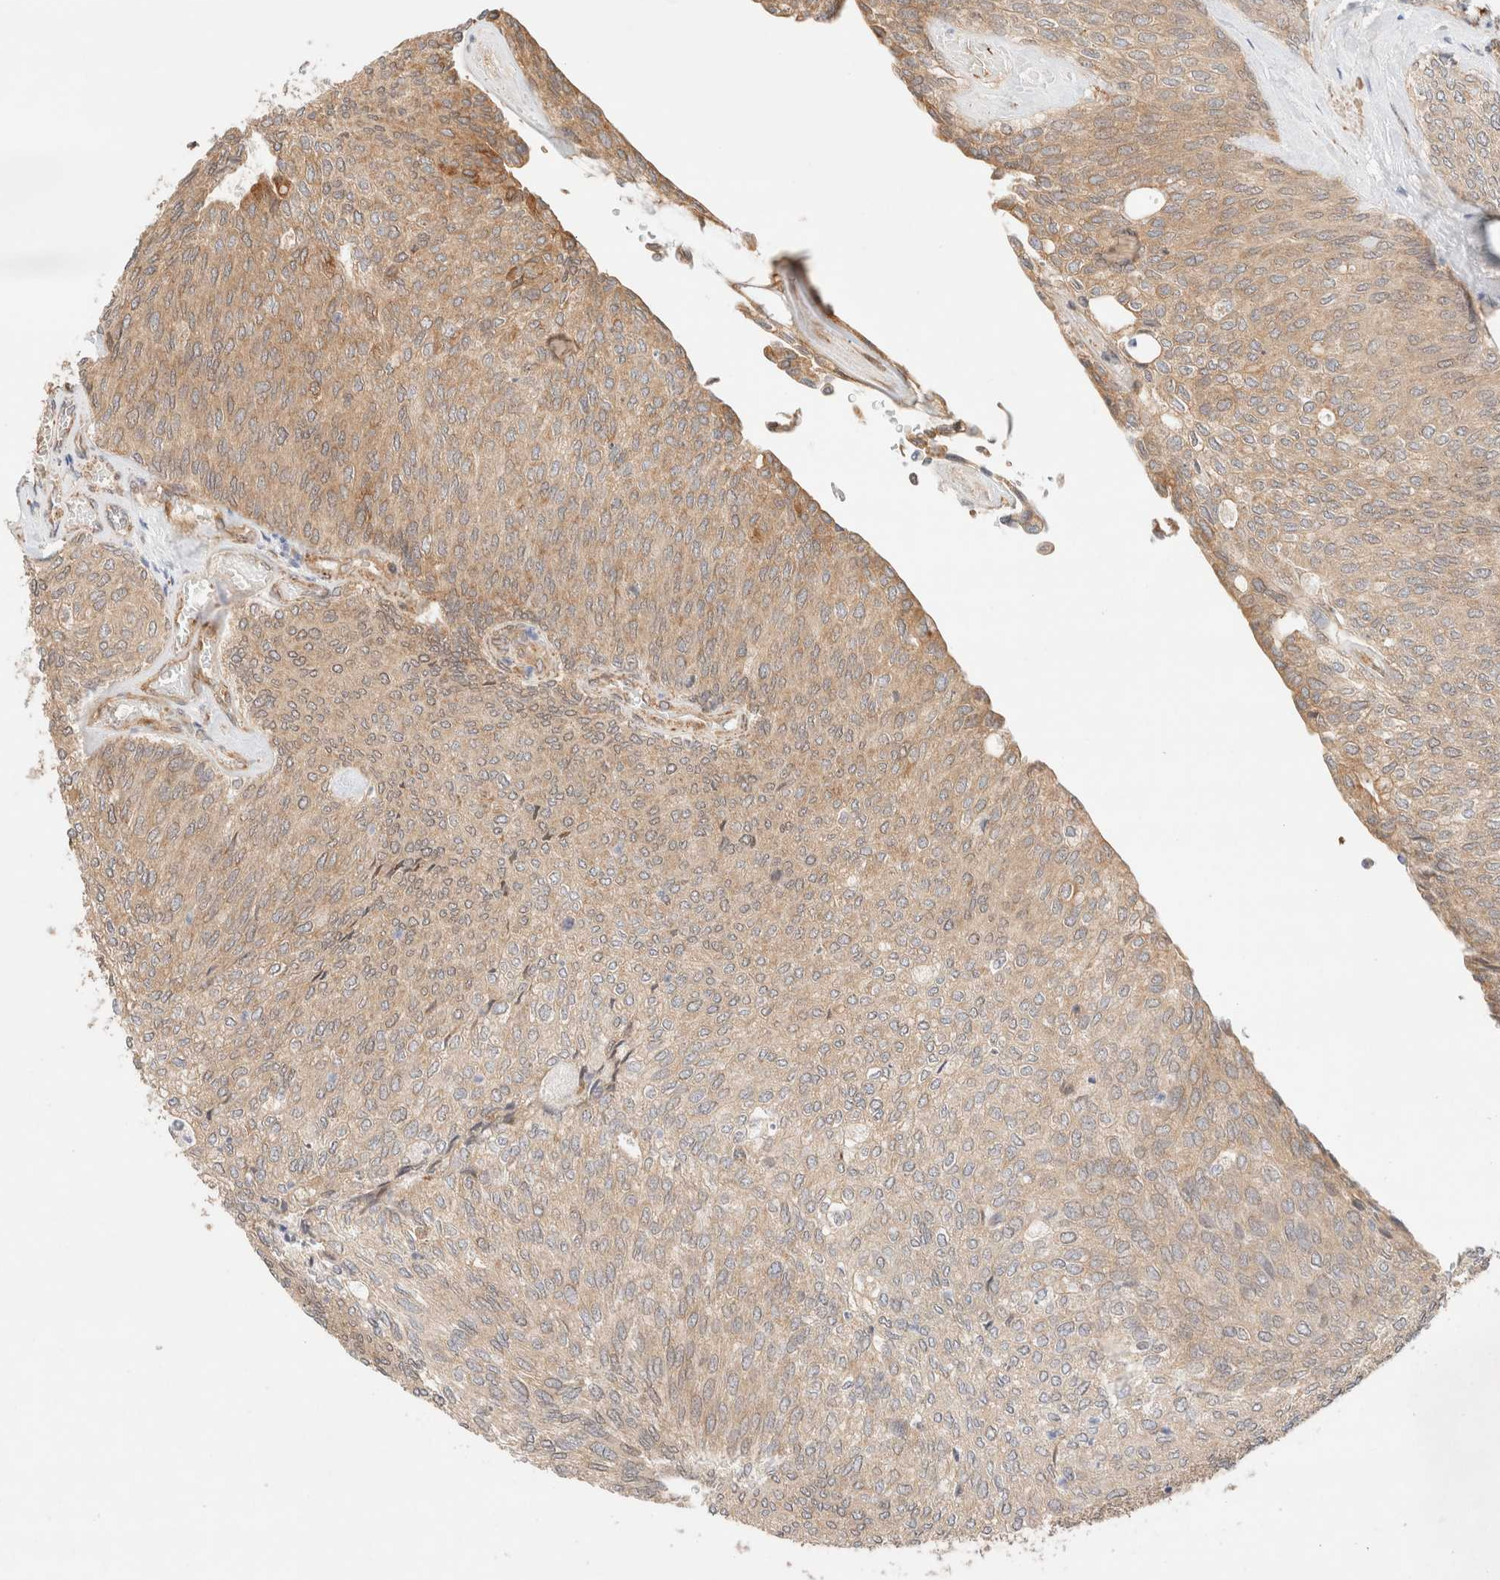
{"staining": {"intensity": "moderate", "quantity": ">75%", "location": "cytoplasmic/membranous"}, "tissue": "urothelial cancer", "cell_type": "Tumor cells", "image_type": "cancer", "snomed": [{"axis": "morphology", "description": "Urothelial carcinoma, Low grade"}, {"axis": "topography", "description": "Urinary bladder"}], "caption": "The immunohistochemical stain highlights moderate cytoplasmic/membranous expression in tumor cells of urothelial cancer tissue.", "gene": "RRP15", "patient": {"sex": "female", "age": 79}}